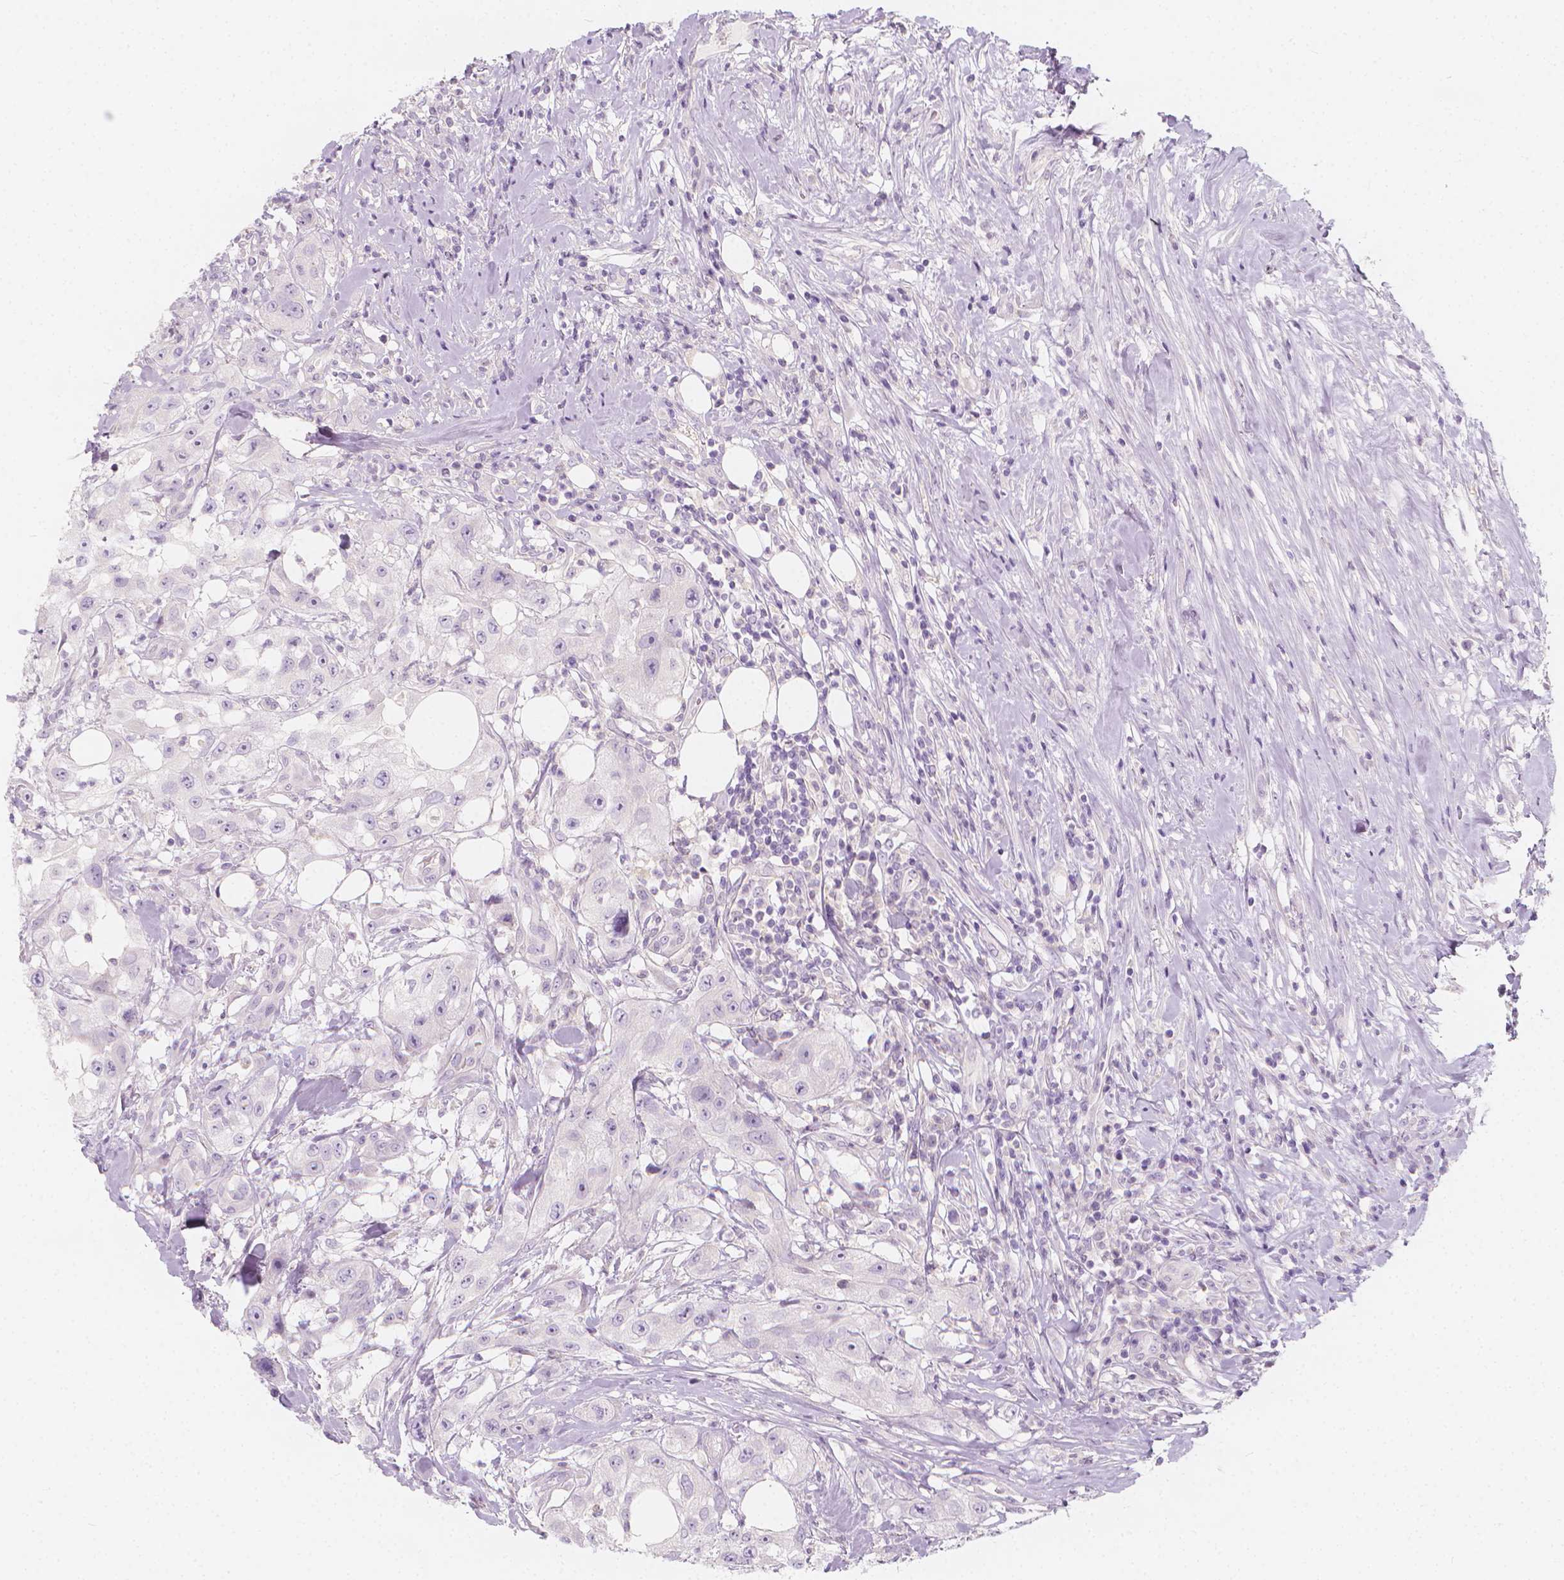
{"staining": {"intensity": "negative", "quantity": "none", "location": "none"}, "tissue": "urothelial cancer", "cell_type": "Tumor cells", "image_type": "cancer", "snomed": [{"axis": "morphology", "description": "Urothelial carcinoma, High grade"}, {"axis": "topography", "description": "Urinary bladder"}], "caption": "This micrograph is of urothelial cancer stained with immunohistochemistry to label a protein in brown with the nuclei are counter-stained blue. There is no positivity in tumor cells.", "gene": "RBFOX1", "patient": {"sex": "male", "age": 79}}